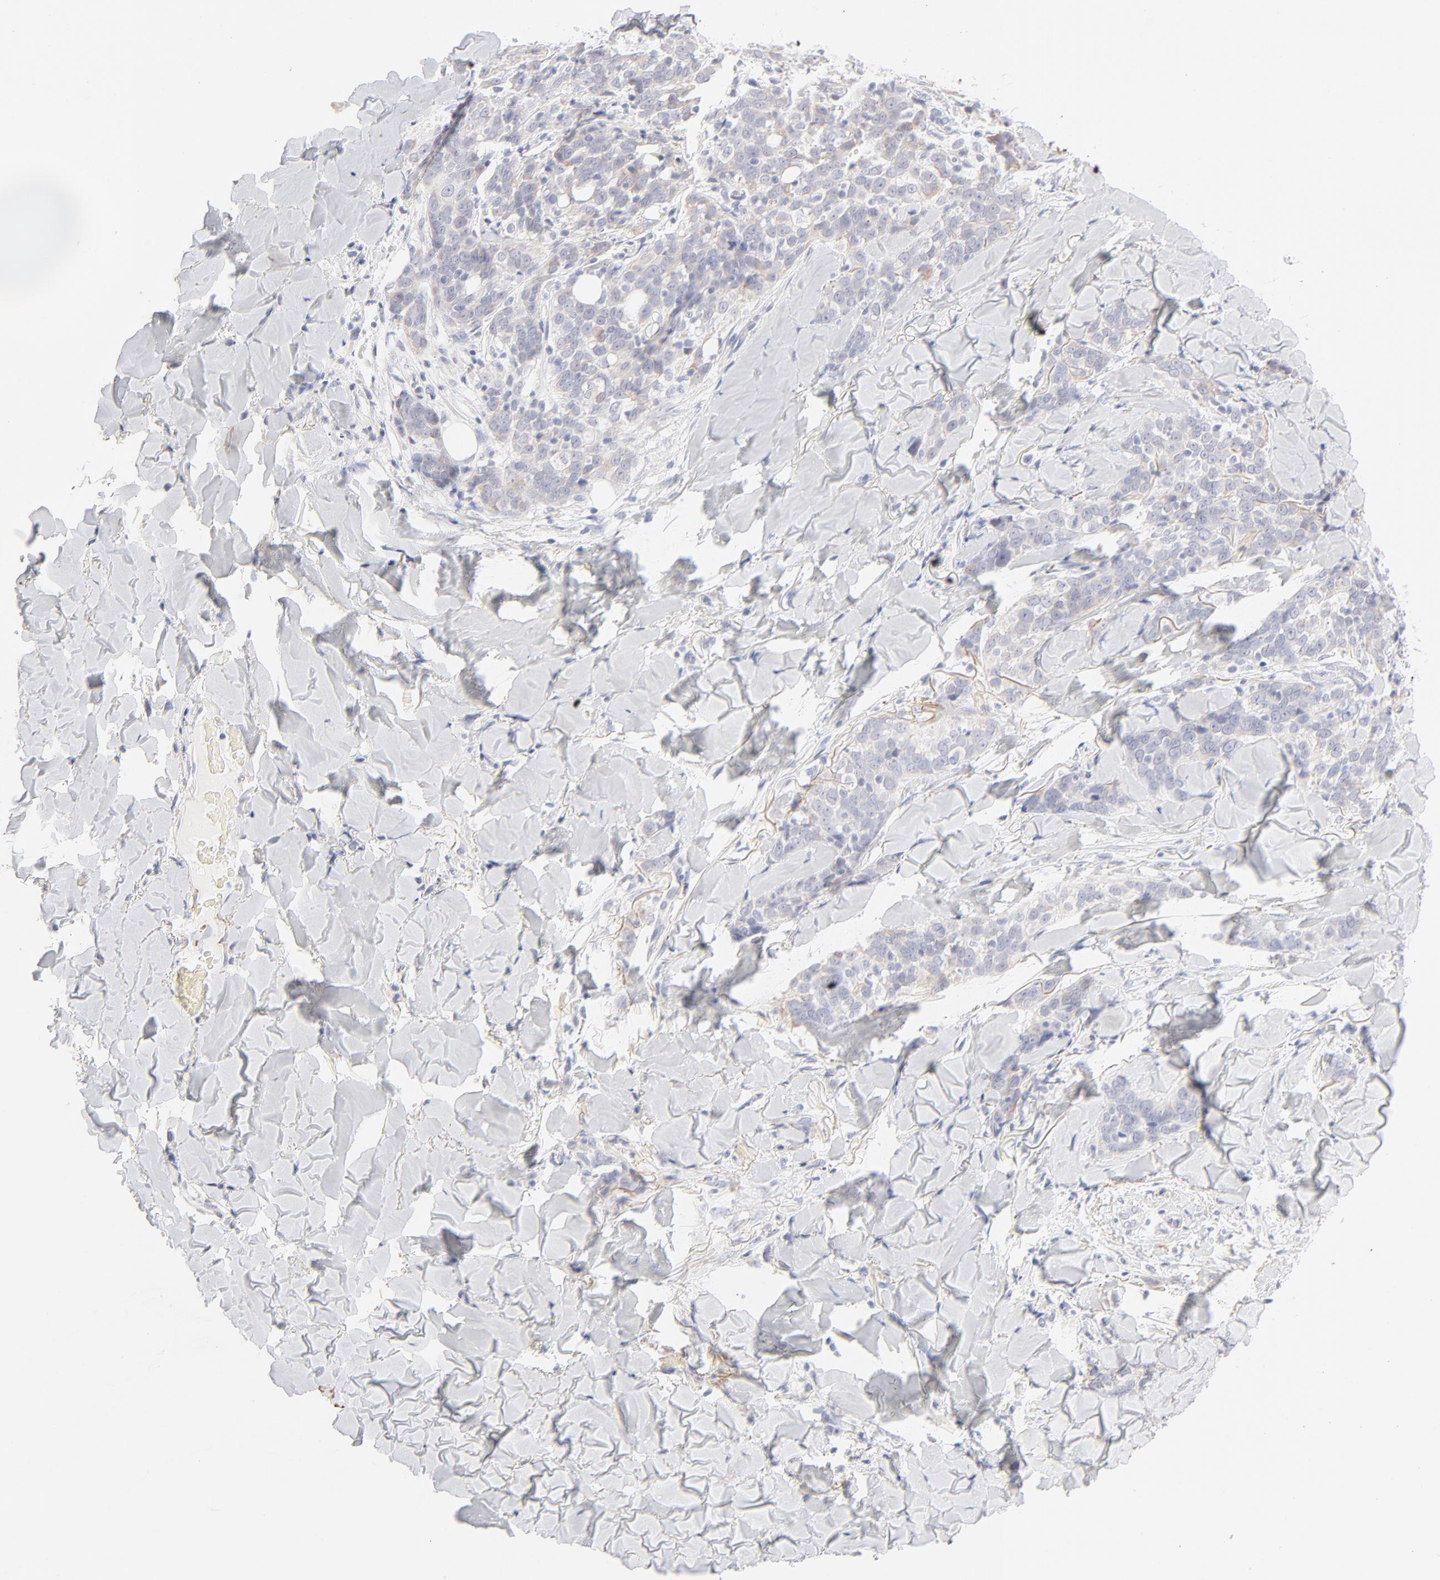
{"staining": {"intensity": "weak", "quantity": "<25%", "location": "cytoplasmic/membranous"}, "tissue": "skin cancer", "cell_type": "Tumor cells", "image_type": "cancer", "snomed": [{"axis": "morphology", "description": "Normal tissue, NOS"}, {"axis": "morphology", "description": "Squamous cell carcinoma, NOS"}, {"axis": "topography", "description": "Skin"}], "caption": "Tumor cells are negative for brown protein staining in squamous cell carcinoma (skin). (DAB immunohistochemistry (IHC), high magnification).", "gene": "NPNT", "patient": {"sex": "female", "age": 83}}